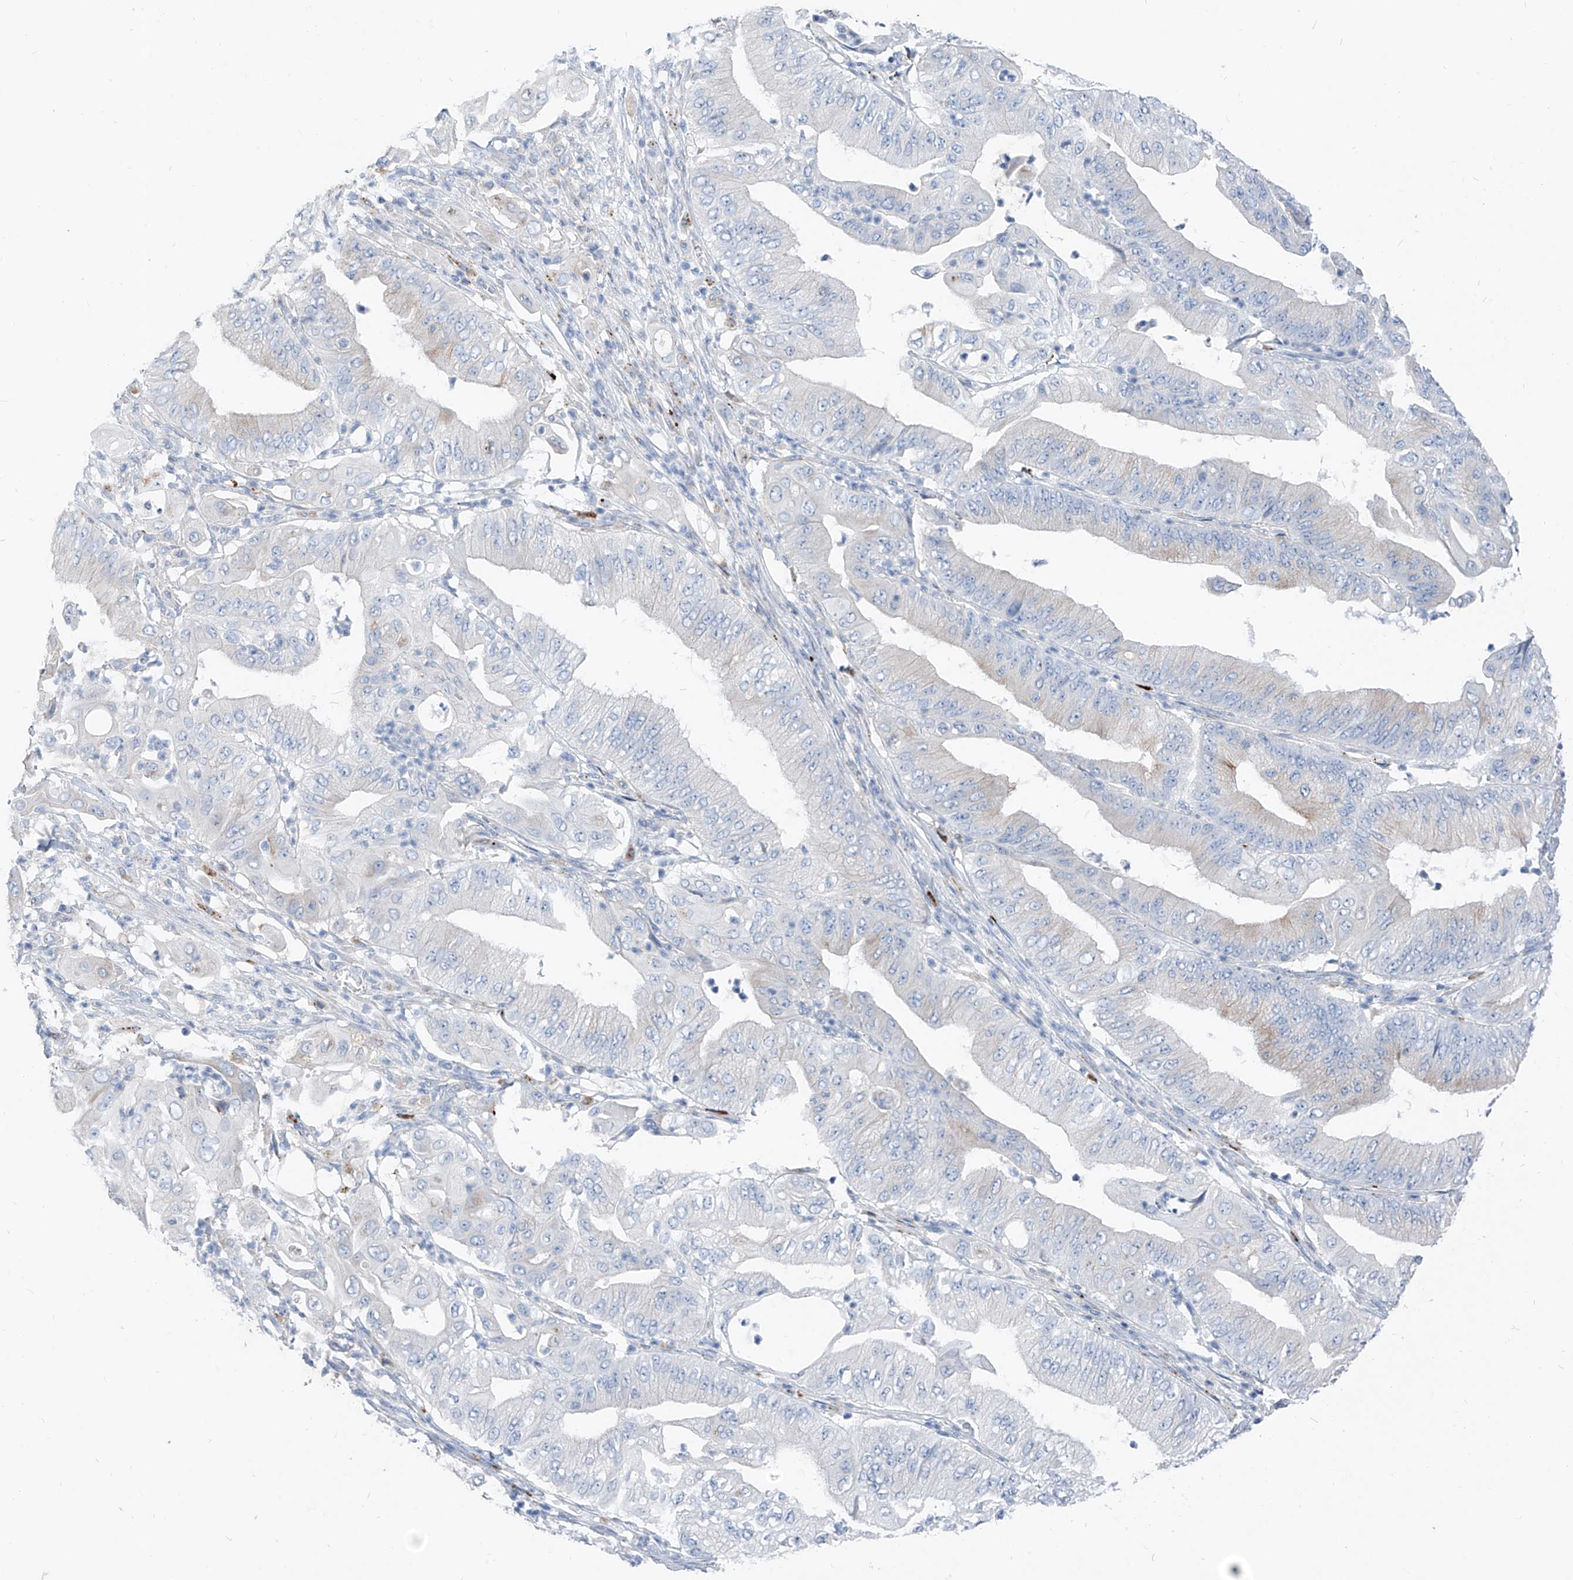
{"staining": {"intensity": "negative", "quantity": "none", "location": "none"}, "tissue": "pancreatic cancer", "cell_type": "Tumor cells", "image_type": "cancer", "snomed": [{"axis": "morphology", "description": "Adenocarcinoma, NOS"}, {"axis": "topography", "description": "Pancreas"}], "caption": "The image shows no staining of tumor cells in pancreatic cancer.", "gene": "GPR137C", "patient": {"sex": "female", "age": 77}}